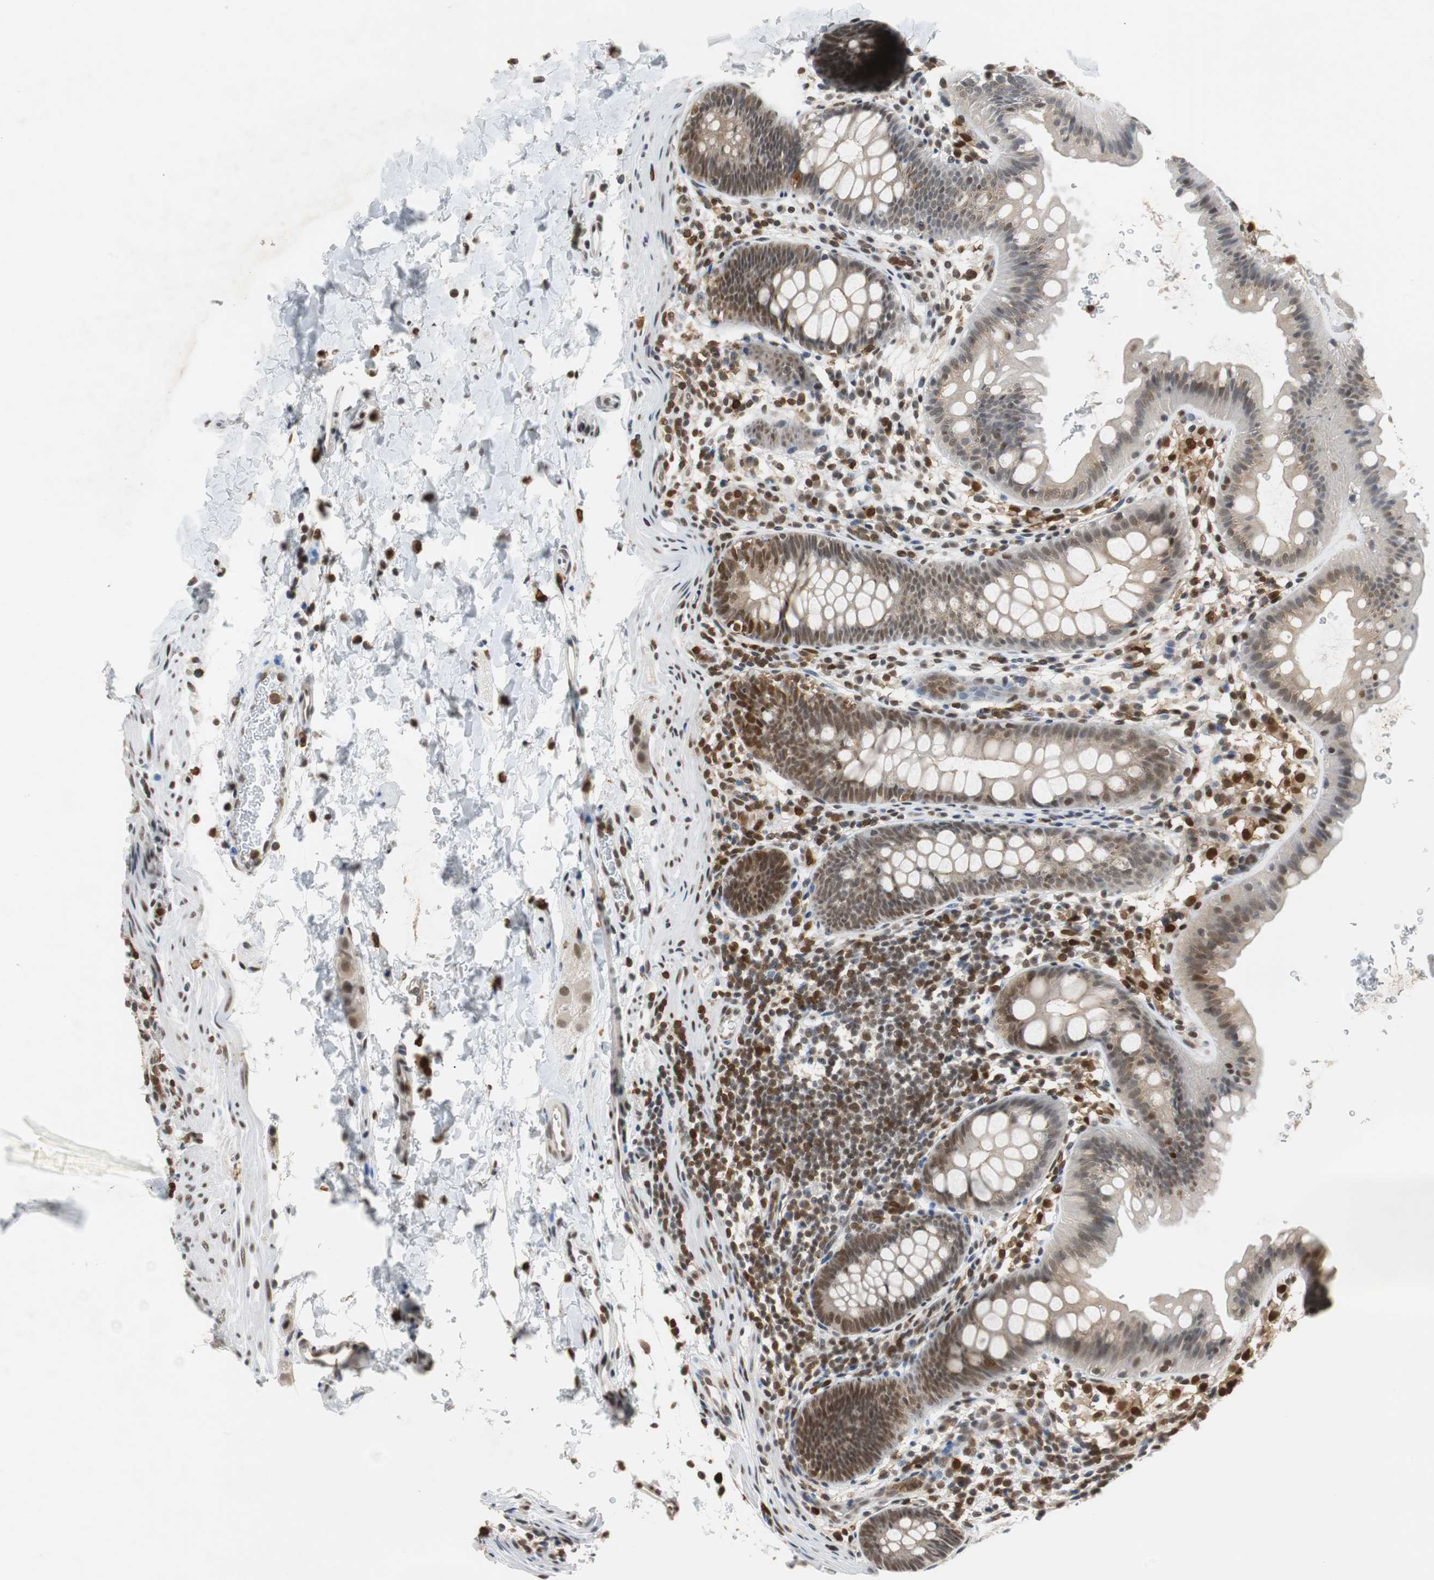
{"staining": {"intensity": "moderate", "quantity": "25%-75%", "location": "cytoplasmic/membranous,nuclear"}, "tissue": "rectum", "cell_type": "Glandular cells", "image_type": "normal", "snomed": [{"axis": "morphology", "description": "Normal tissue, NOS"}, {"axis": "topography", "description": "Rectum"}], "caption": "Glandular cells show medium levels of moderate cytoplasmic/membranous,nuclear expression in approximately 25%-75% of cells in normal human rectum.", "gene": "SIRT1", "patient": {"sex": "female", "age": 24}}